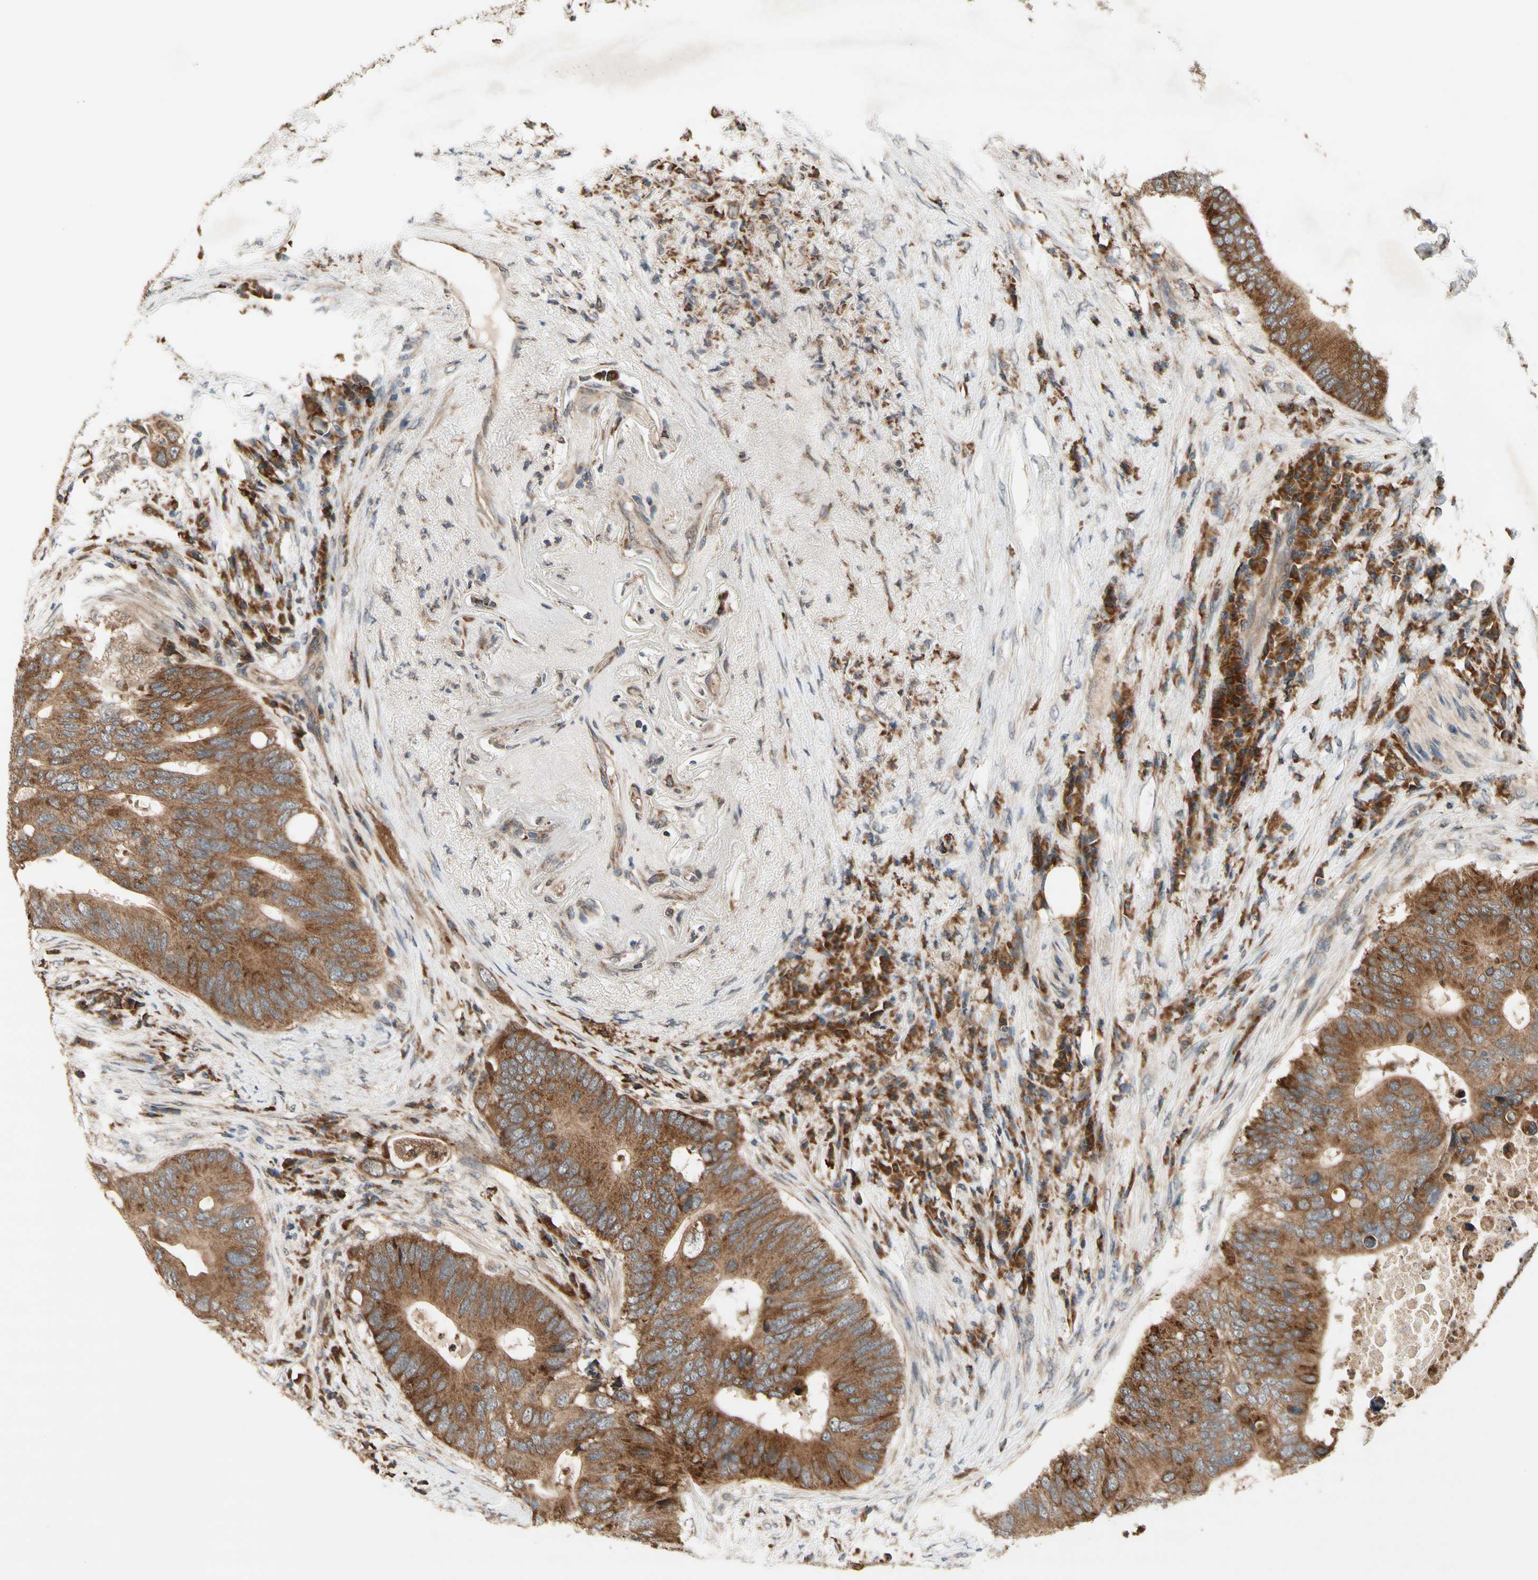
{"staining": {"intensity": "moderate", "quantity": ">75%", "location": "cytoplasmic/membranous"}, "tissue": "colorectal cancer", "cell_type": "Tumor cells", "image_type": "cancer", "snomed": [{"axis": "morphology", "description": "Adenocarcinoma, NOS"}, {"axis": "topography", "description": "Colon"}], "caption": "Immunohistochemical staining of human adenocarcinoma (colorectal) reveals moderate cytoplasmic/membranous protein positivity in about >75% of tumor cells.", "gene": "DDOST", "patient": {"sex": "male", "age": 71}}